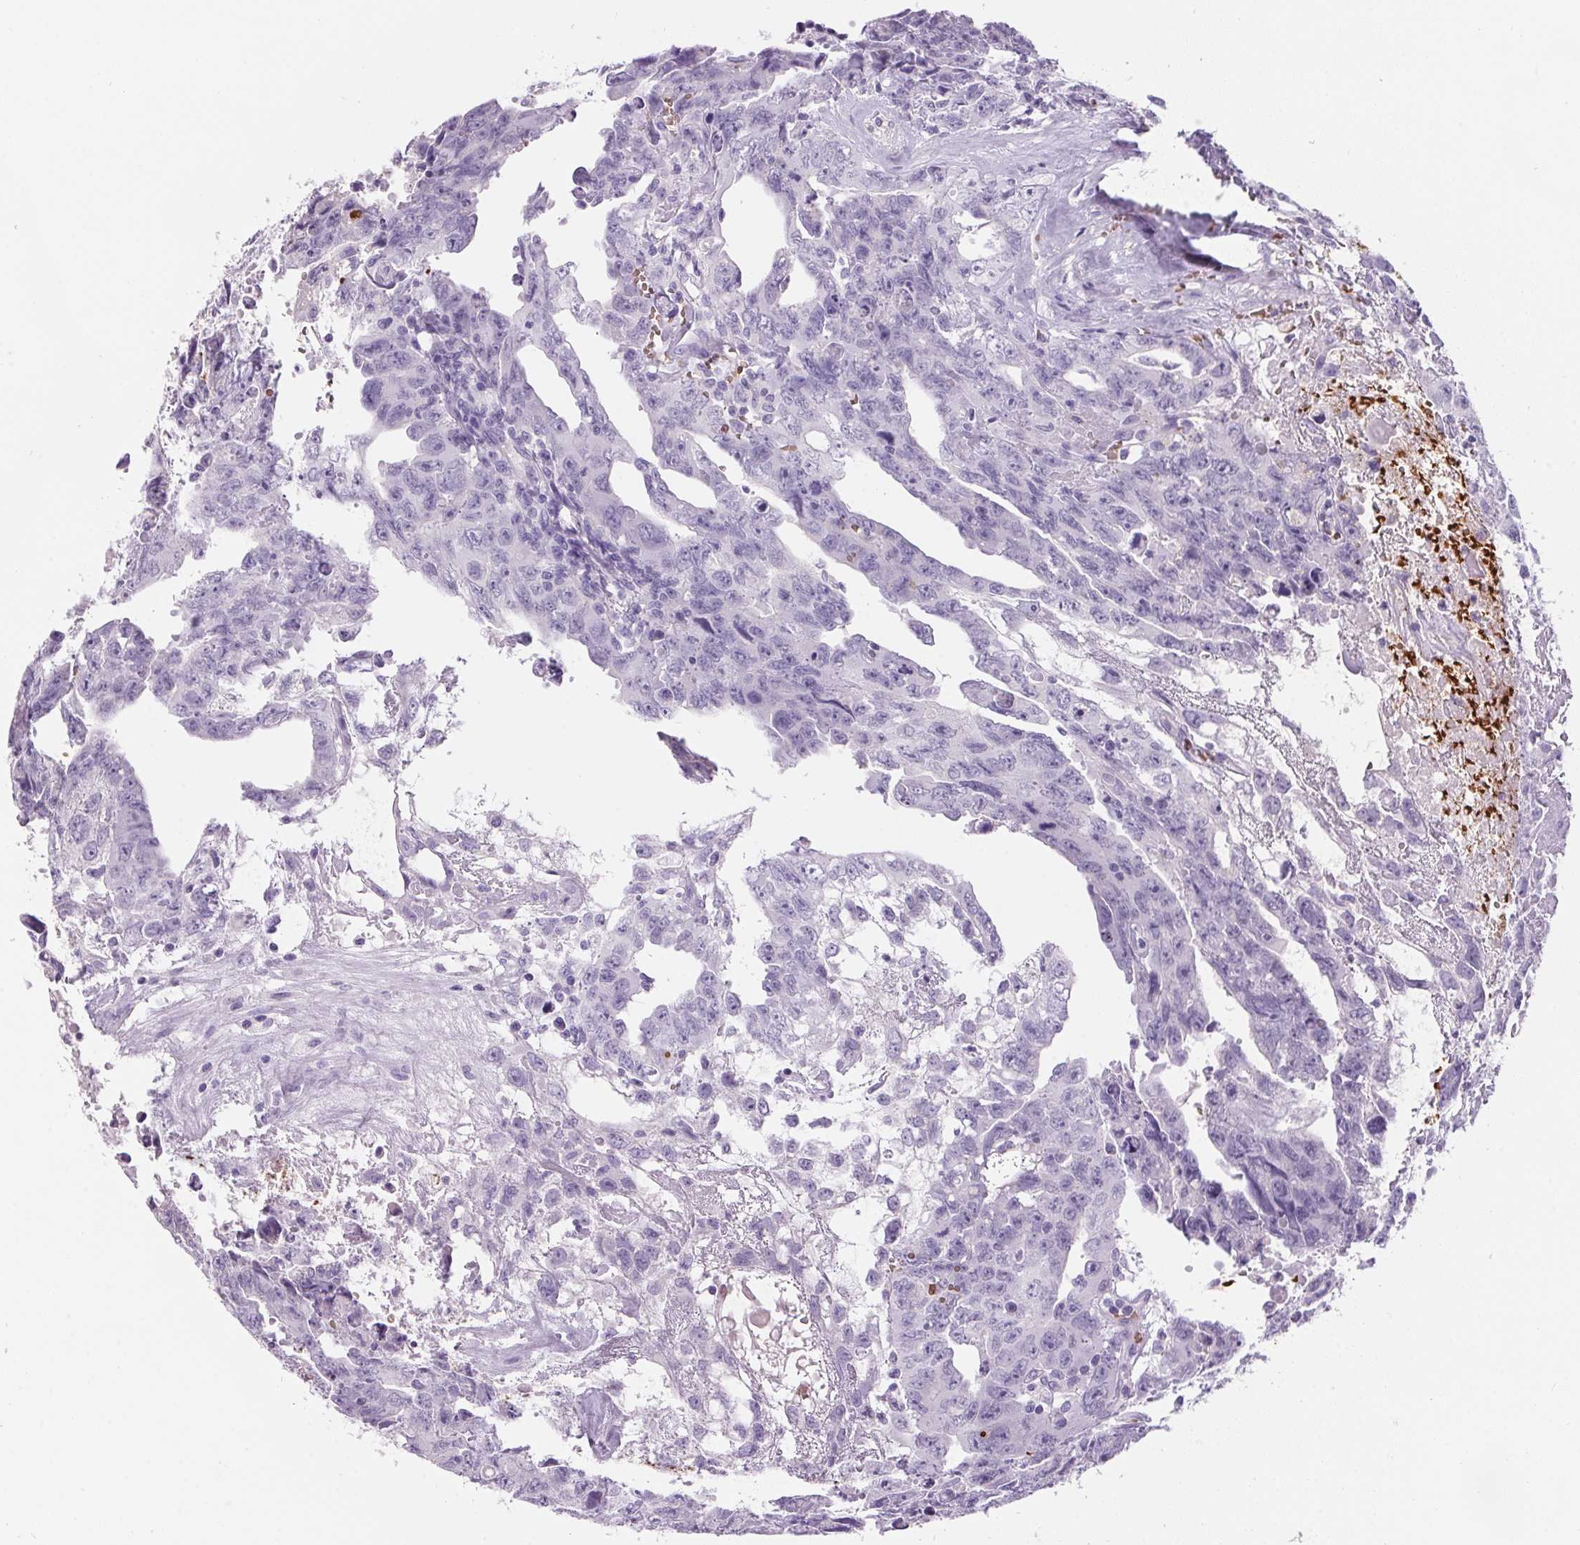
{"staining": {"intensity": "negative", "quantity": "none", "location": "none"}, "tissue": "testis cancer", "cell_type": "Tumor cells", "image_type": "cancer", "snomed": [{"axis": "morphology", "description": "Carcinoma, Embryonal, NOS"}, {"axis": "topography", "description": "Testis"}], "caption": "There is no significant staining in tumor cells of embryonal carcinoma (testis).", "gene": "HBQ1", "patient": {"sex": "male", "age": 24}}